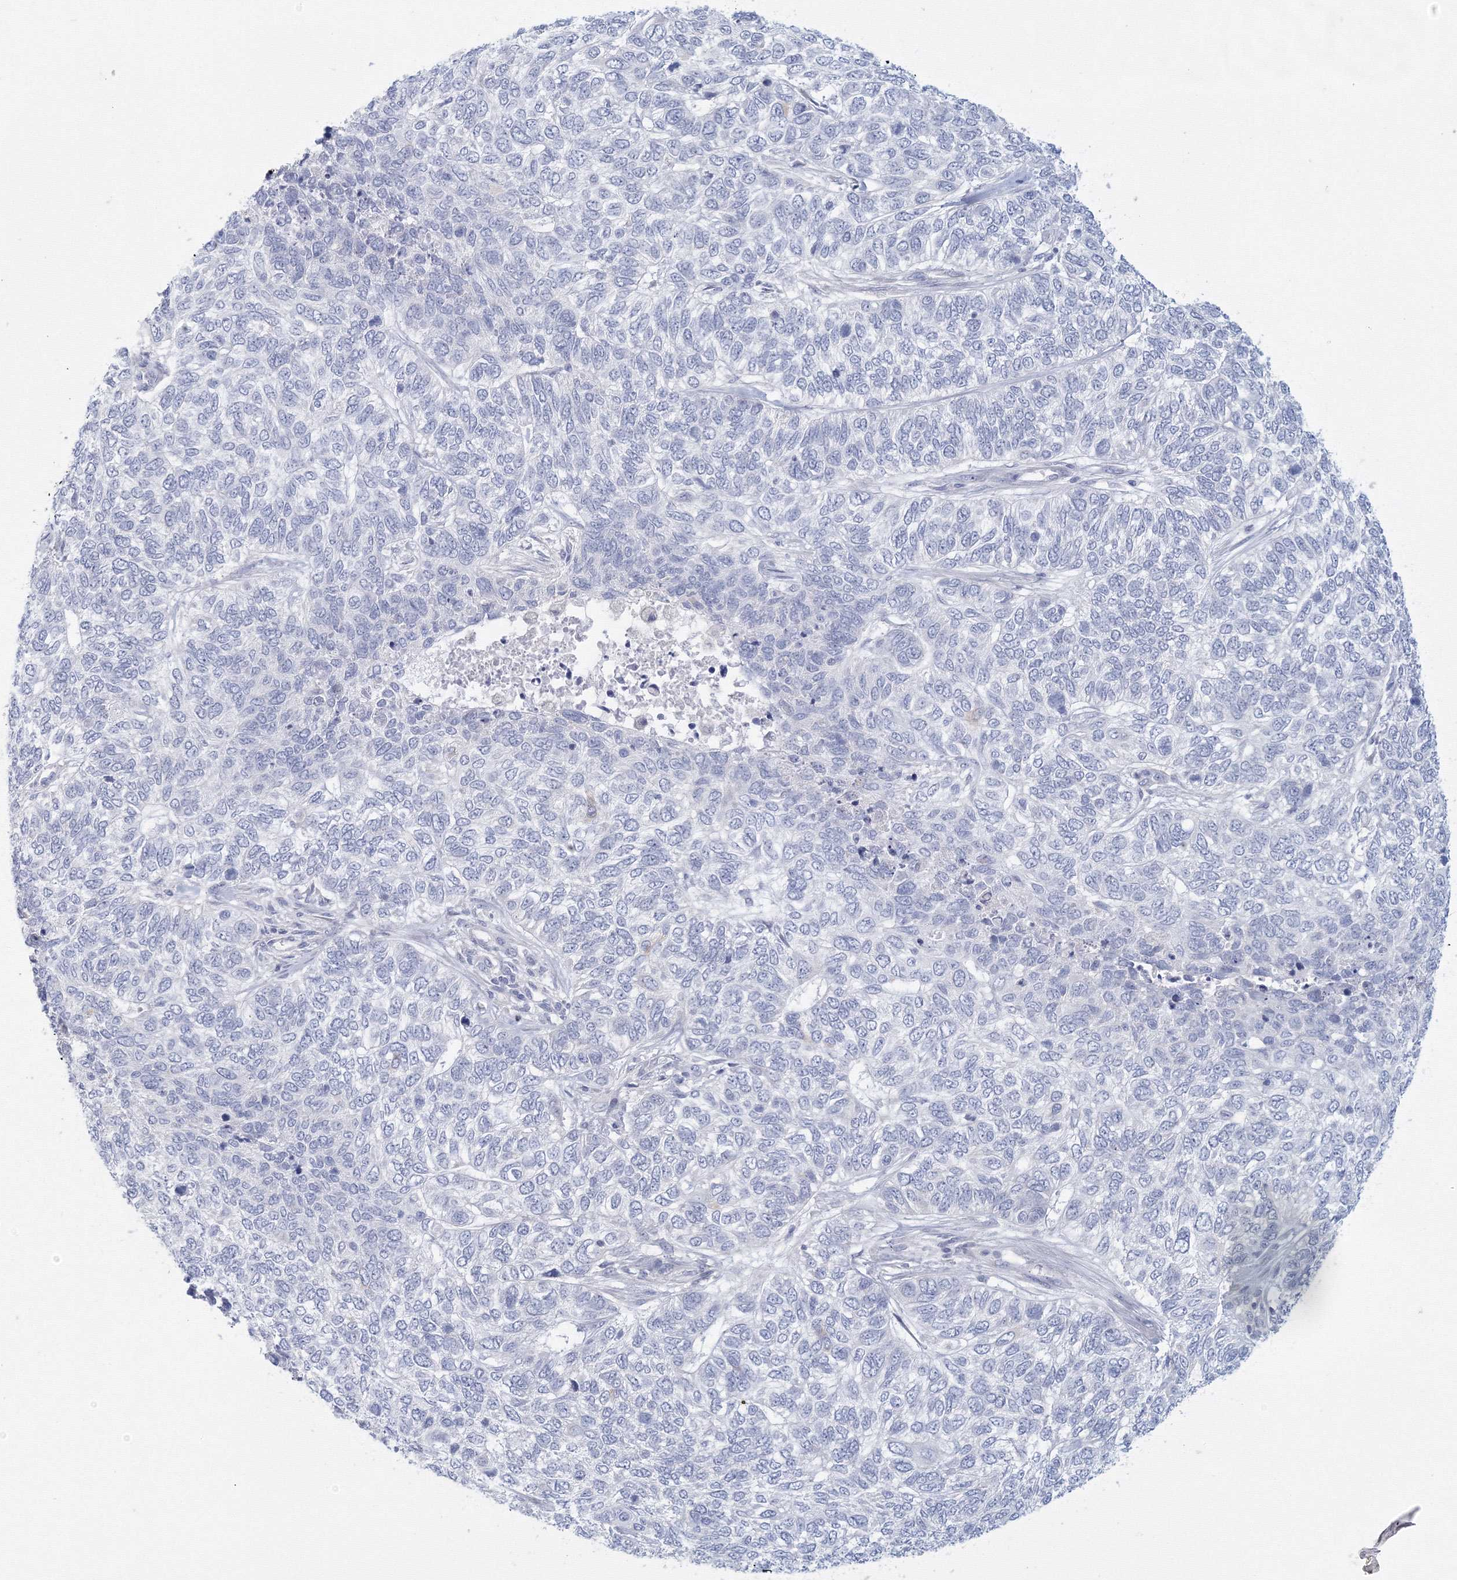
{"staining": {"intensity": "negative", "quantity": "none", "location": "none"}, "tissue": "skin cancer", "cell_type": "Tumor cells", "image_type": "cancer", "snomed": [{"axis": "morphology", "description": "Basal cell carcinoma"}, {"axis": "topography", "description": "Skin"}], "caption": "Image shows no protein positivity in tumor cells of basal cell carcinoma (skin) tissue.", "gene": "TACC2", "patient": {"sex": "female", "age": 65}}